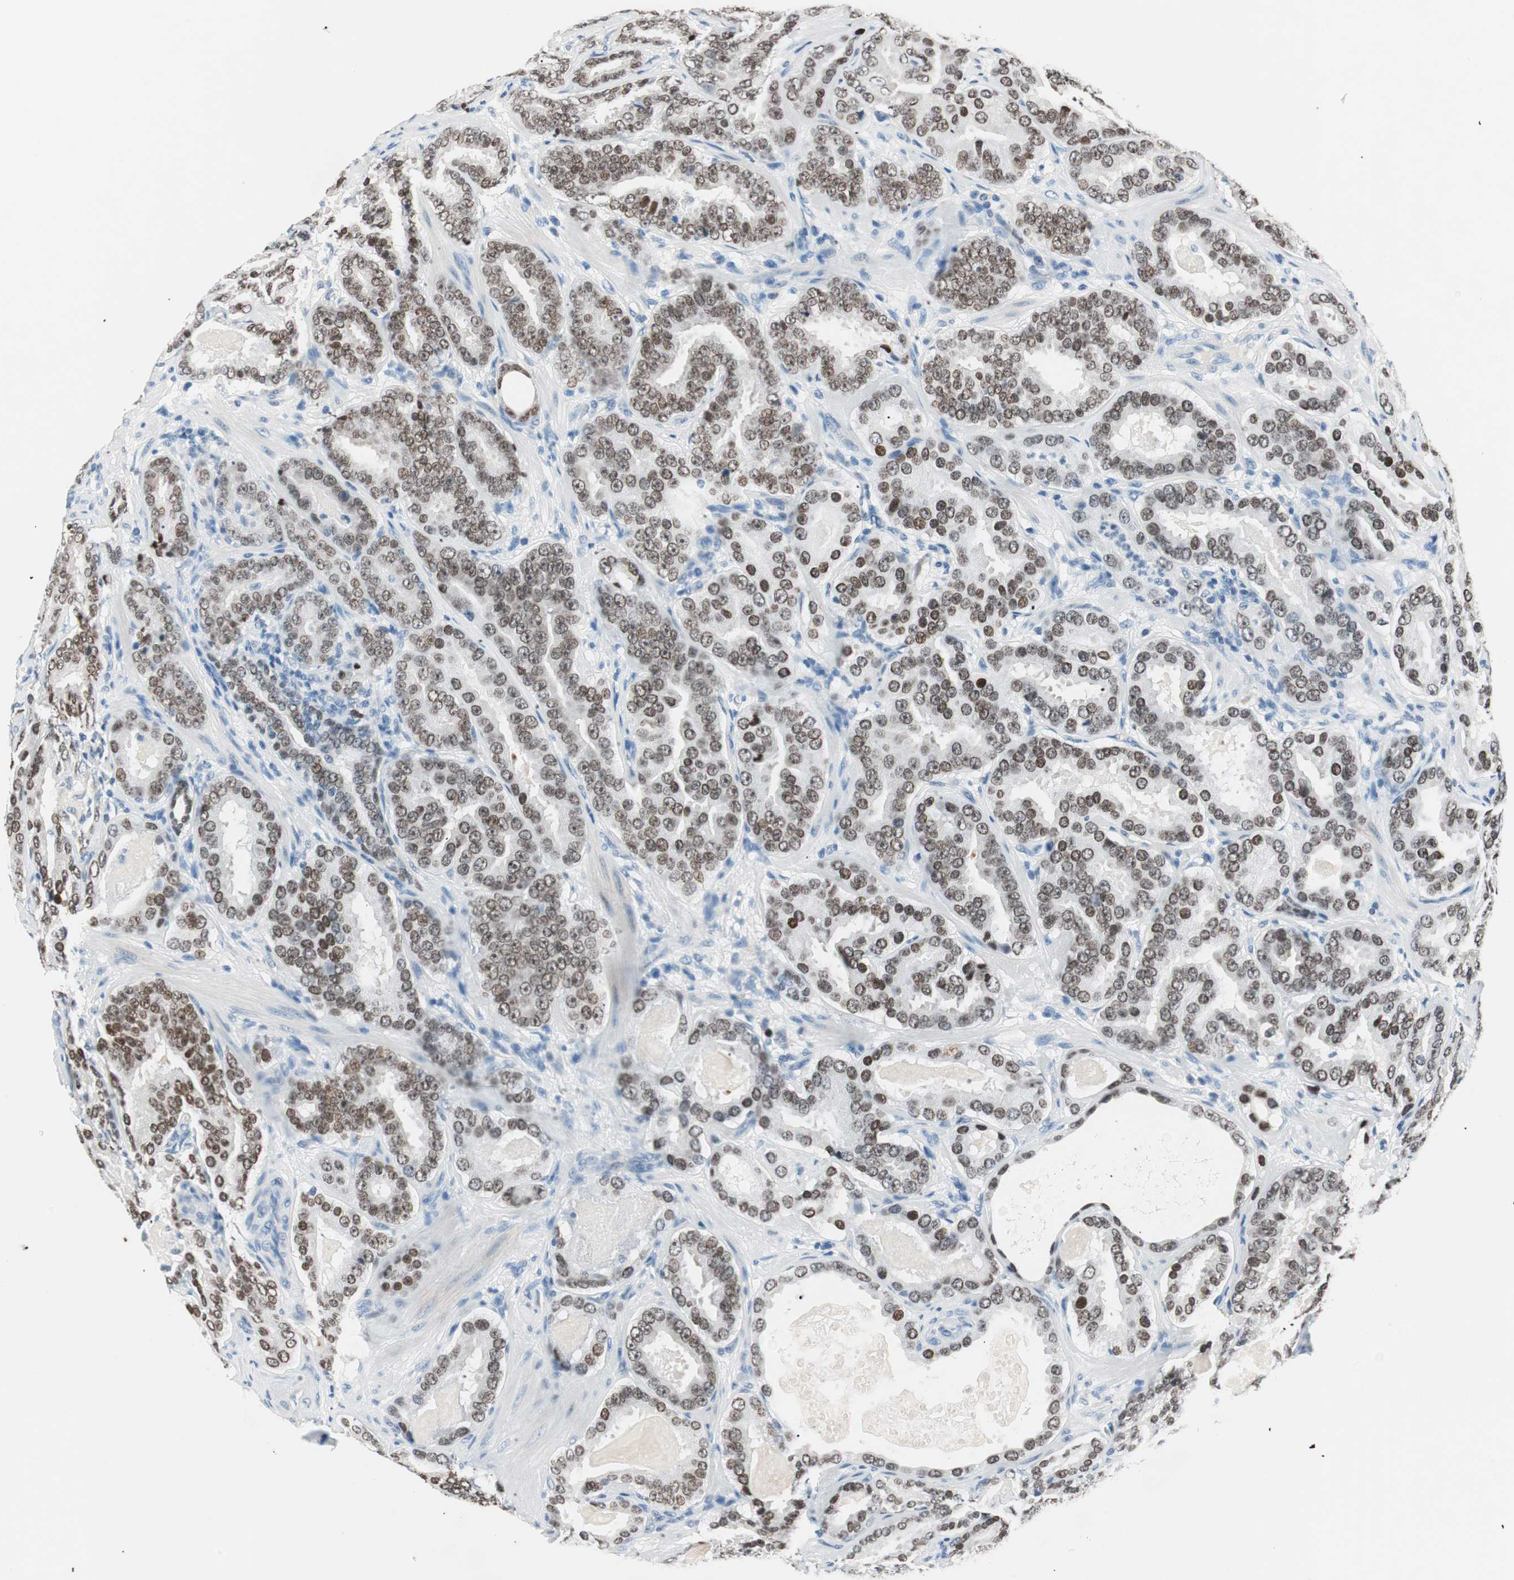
{"staining": {"intensity": "strong", "quantity": ">75%", "location": "nuclear"}, "tissue": "prostate cancer", "cell_type": "Tumor cells", "image_type": "cancer", "snomed": [{"axis": "morphology", "description": "Adenocarcinoma, Low grade"}, {"axis": "topography", "description": "Prostate"}], "caption": "A histopathology image of human prostate cancer stained for a protein displays strong nuclear brown staining in tumor cells. The staining is performed using DAB (3,3'-diaminobenzidine) brown chromogen to label protein expression. The nuclei are counter-stained blue using hematoxylin.", "gene": "HOXB13", "patient": {"sex": "male", "age": 59}}